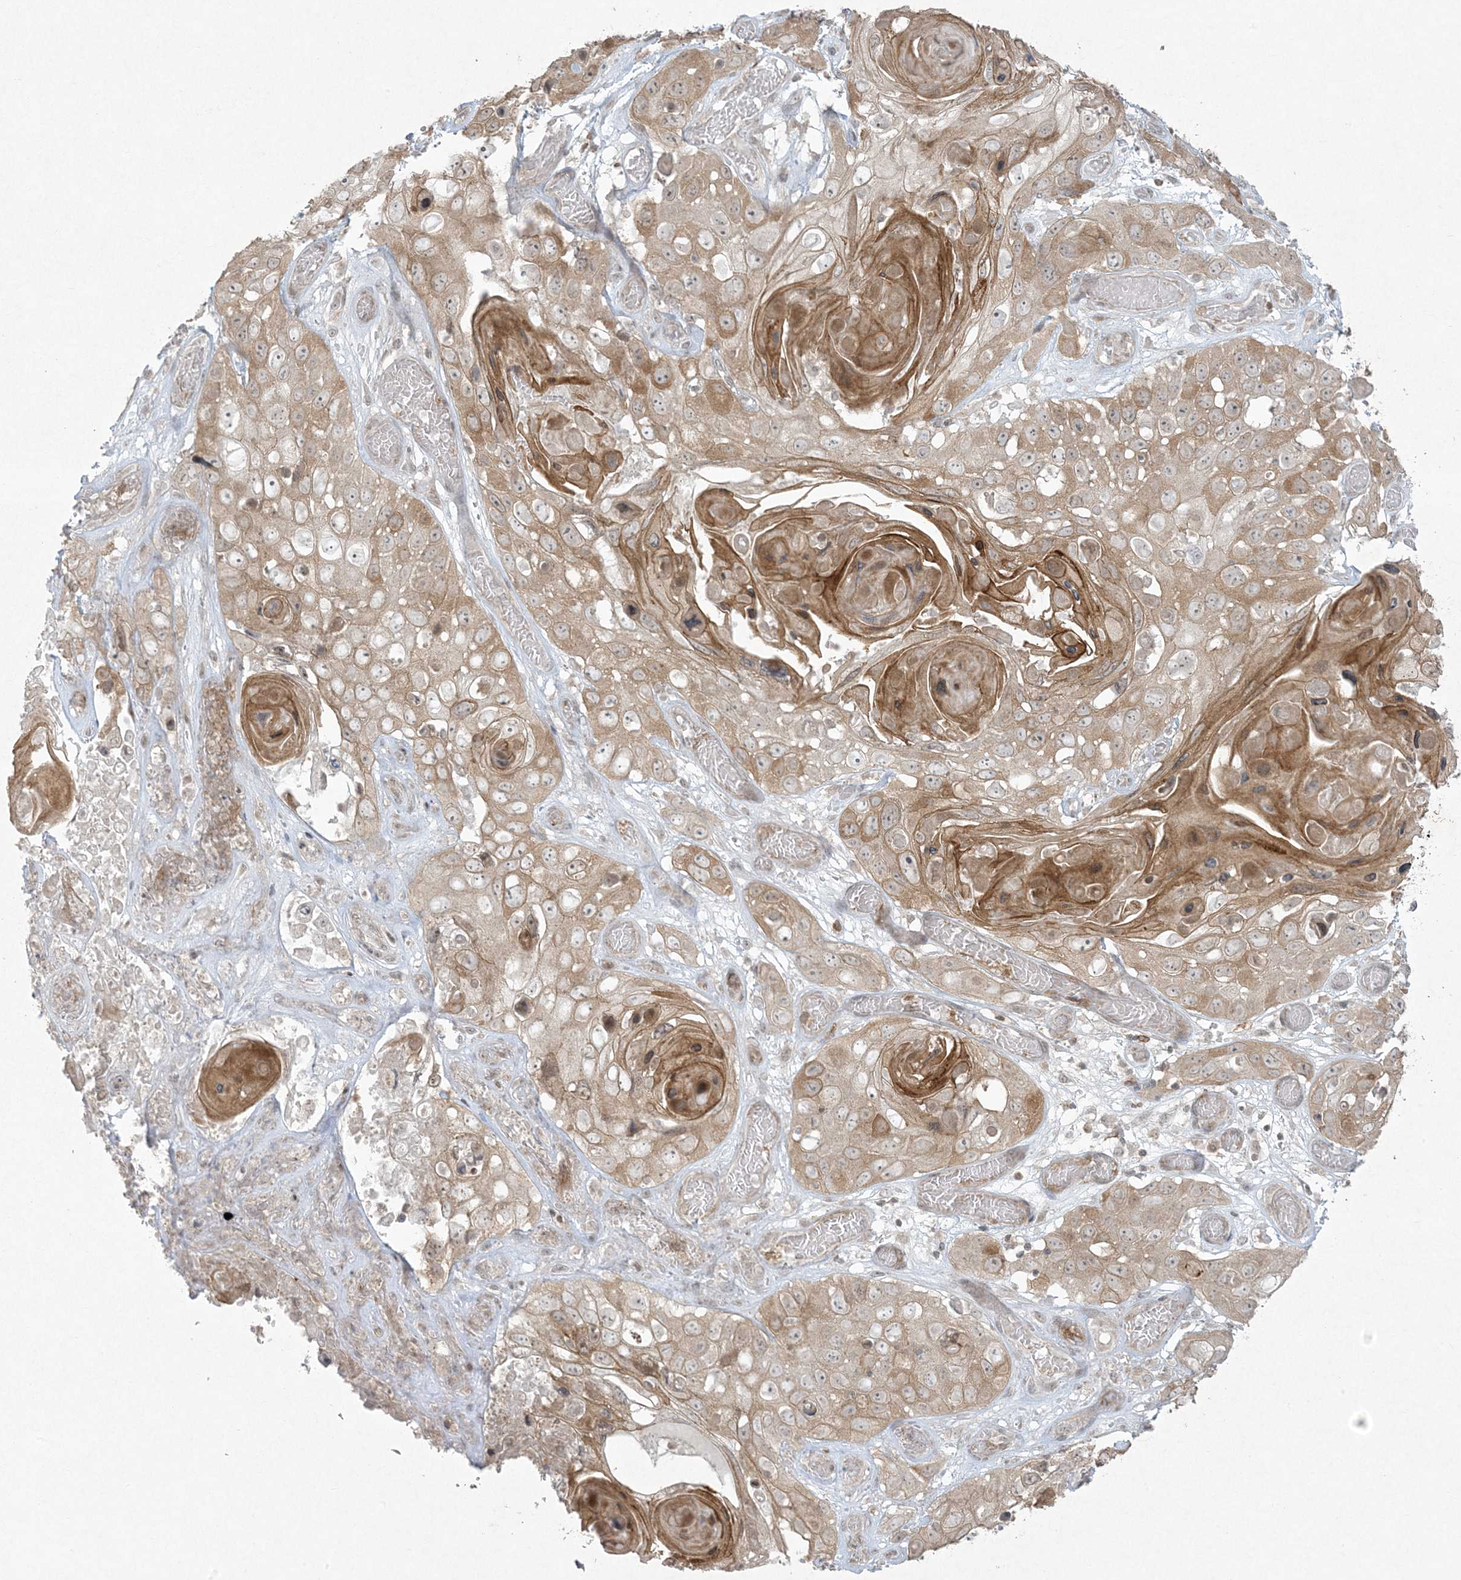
{"staining": {"intensity": "moderate", "quantity": ">75%", "location": "cytoplasmic/membranous"}, "tissue": "skin cancer", "cell_type": "Tumor cells", "image_type": "cancer", "snomed": [{"axis": "morphology", "description": "Squamous cell carcinoma, NOS"}, {"axis": "topography", "description": "Skin"}], "caption": "Immunohistochemical staining of human skin cancer (squamous cell carcinoma) exhibits moderate cytoplasmic/membranous protein positivity in about >75% of tumor cells.", "gene": "ZNF263", "patient": {"sex": "male", "age": 55}}